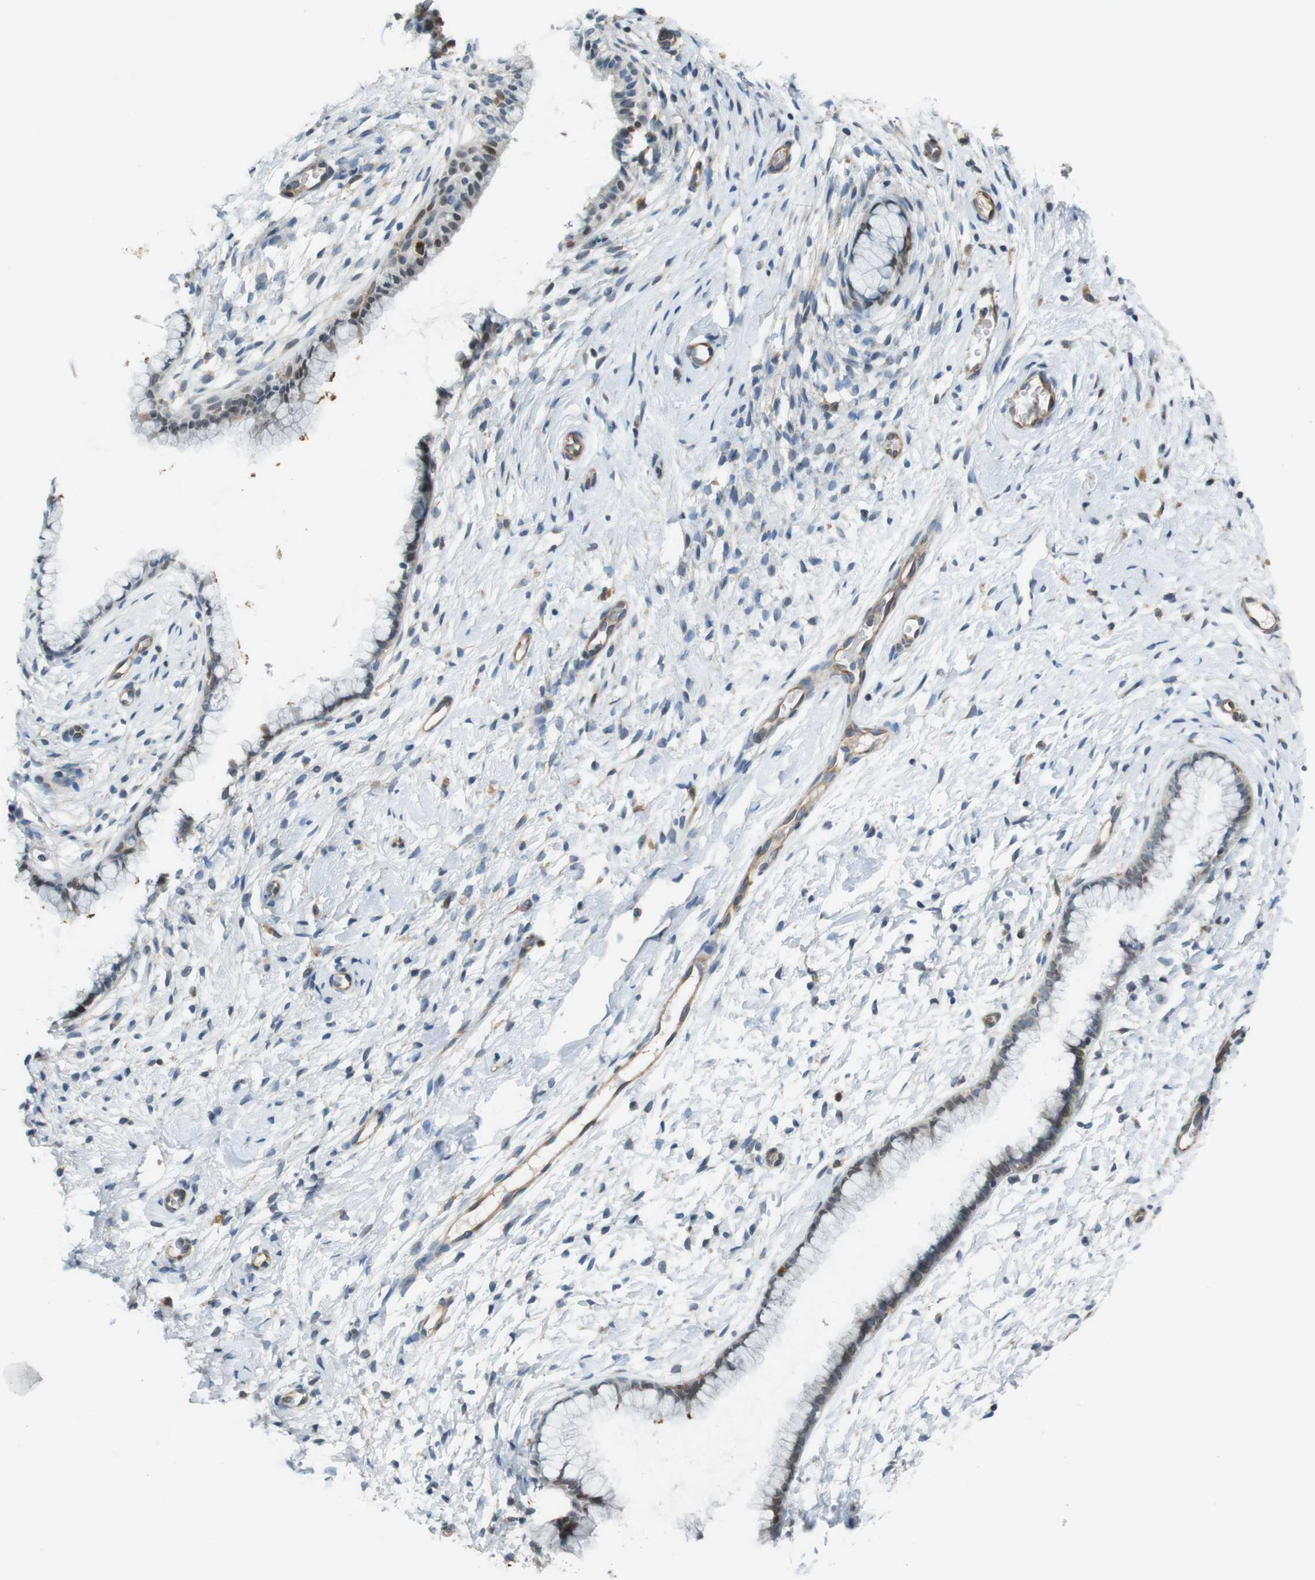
{"staining": {"intensity": "negative", "quantity": "none", "location": "none"}, "tissue": "cervix", "cell_type": "Glandular cells", "image_type": "normal", "snomed": [{"axis": "morphology", "description": "Normal tissue, NOS"}, {"axis": "topography", "description": "Cervix"}], "caption": "This is an immunohistochemistry histopathology image of unremarkable human cervix. There is no staining in glandular cells.", "gene": "PCDH10", "patient": {"sex": "female", "age": 65}}